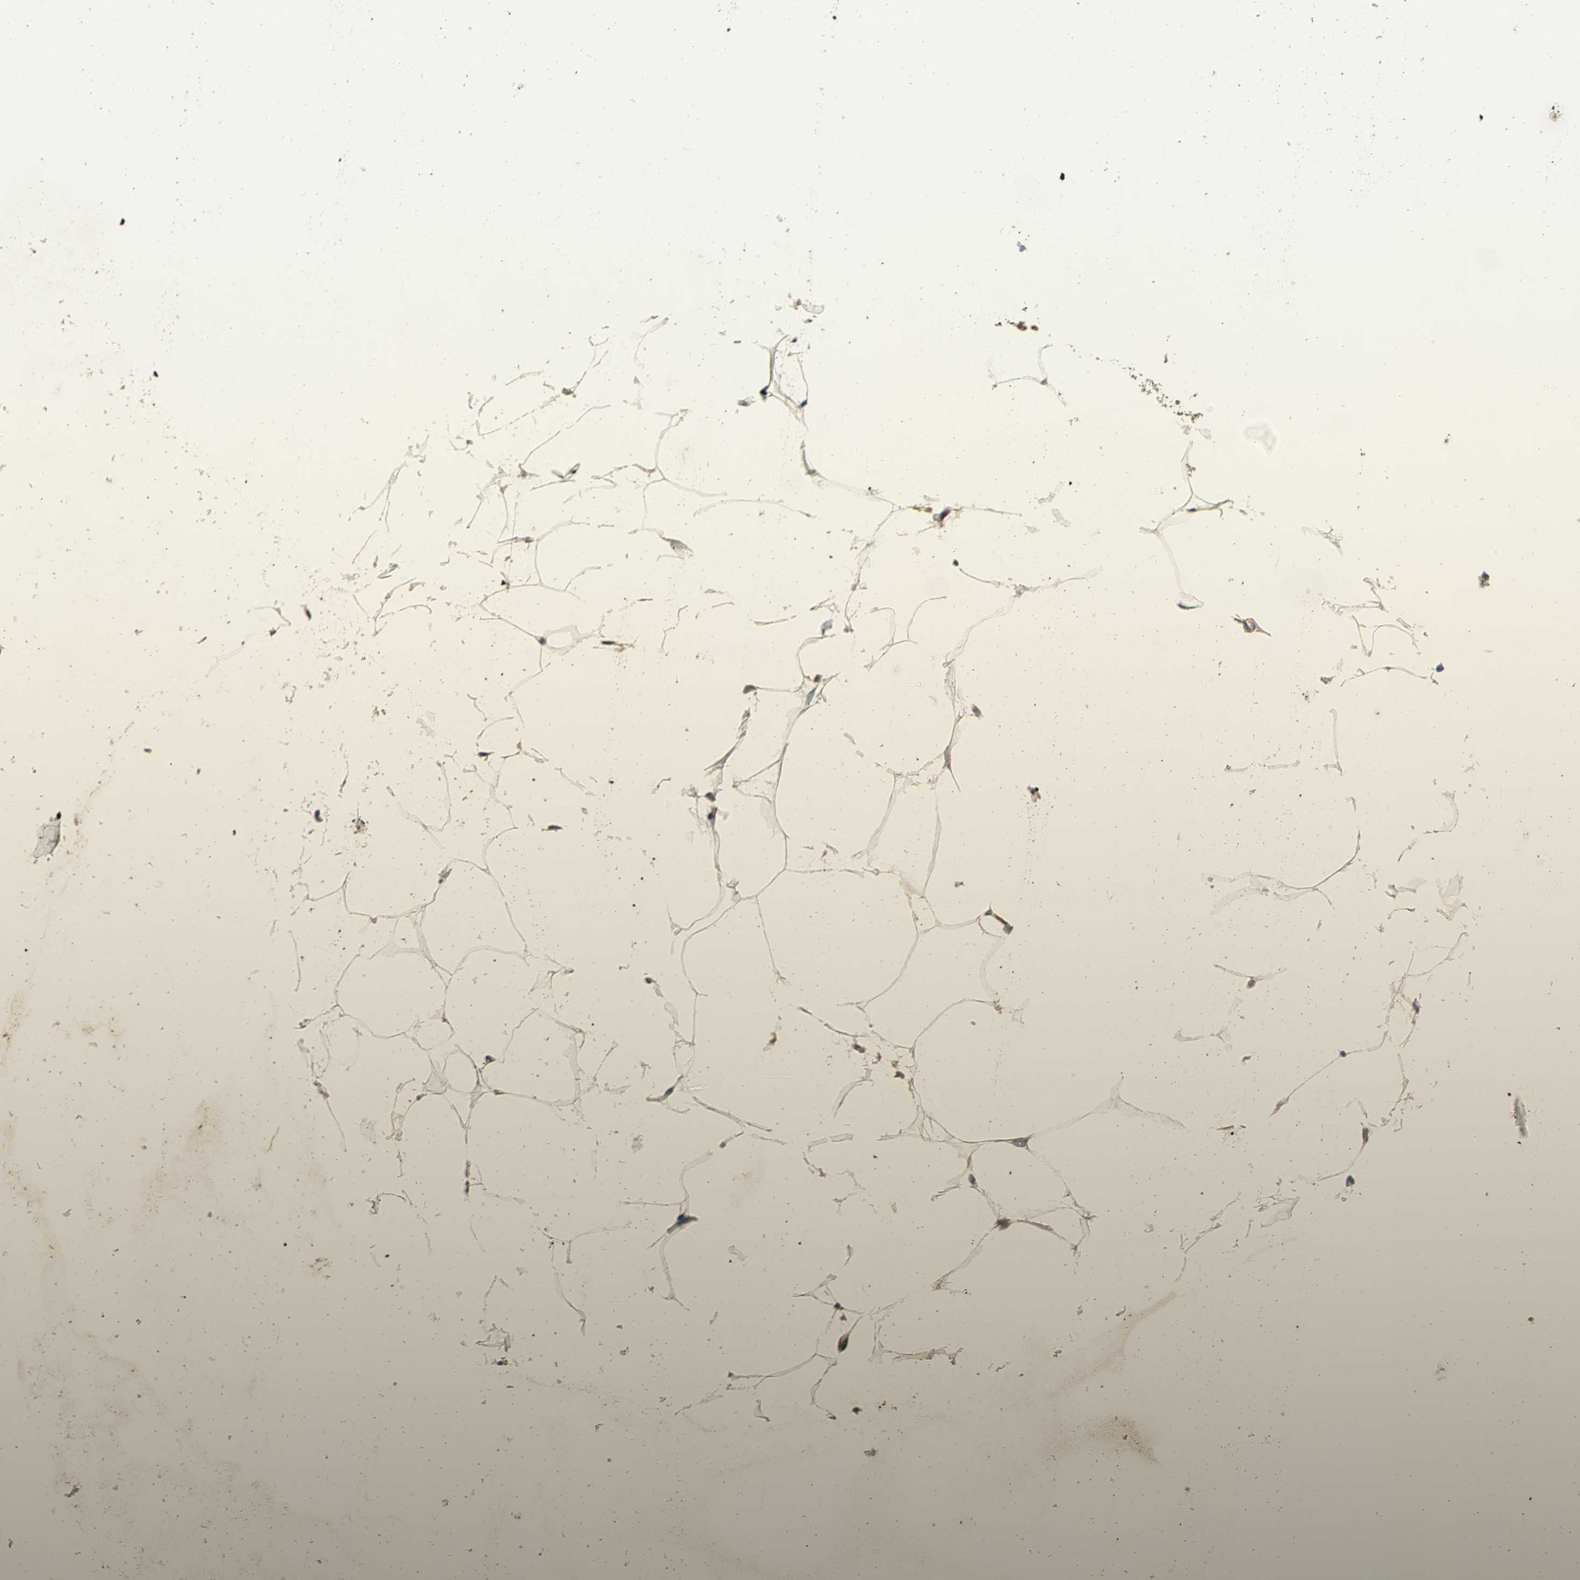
{"staining": {"intensity": "negative", "quantity": "none", "location": "none"}, "tissue": "adipose tissue", "cell_type": "Adipocytes", "image_type": "normal", "snomed": [{"axis": "morphology", "description": "Normal tissue, NOS"}, {"axis": "morphology", "description": "Duct carcinoma"}, {"axis": "topography", "description": "Breast"}, {"axis": "topography", "description": "Adipose tissue"}], "caption": "Immunohistochemistry histopathology image of unremarkable adipose tissue: adipose tissue stained with DAB (3,3'-diaminobenzidine) displays no significant protein positivity in adipocytes. Nuclei are stained in blue.", "gene": "TRAK1", "patient": {"sex": "female", "age": 37}}